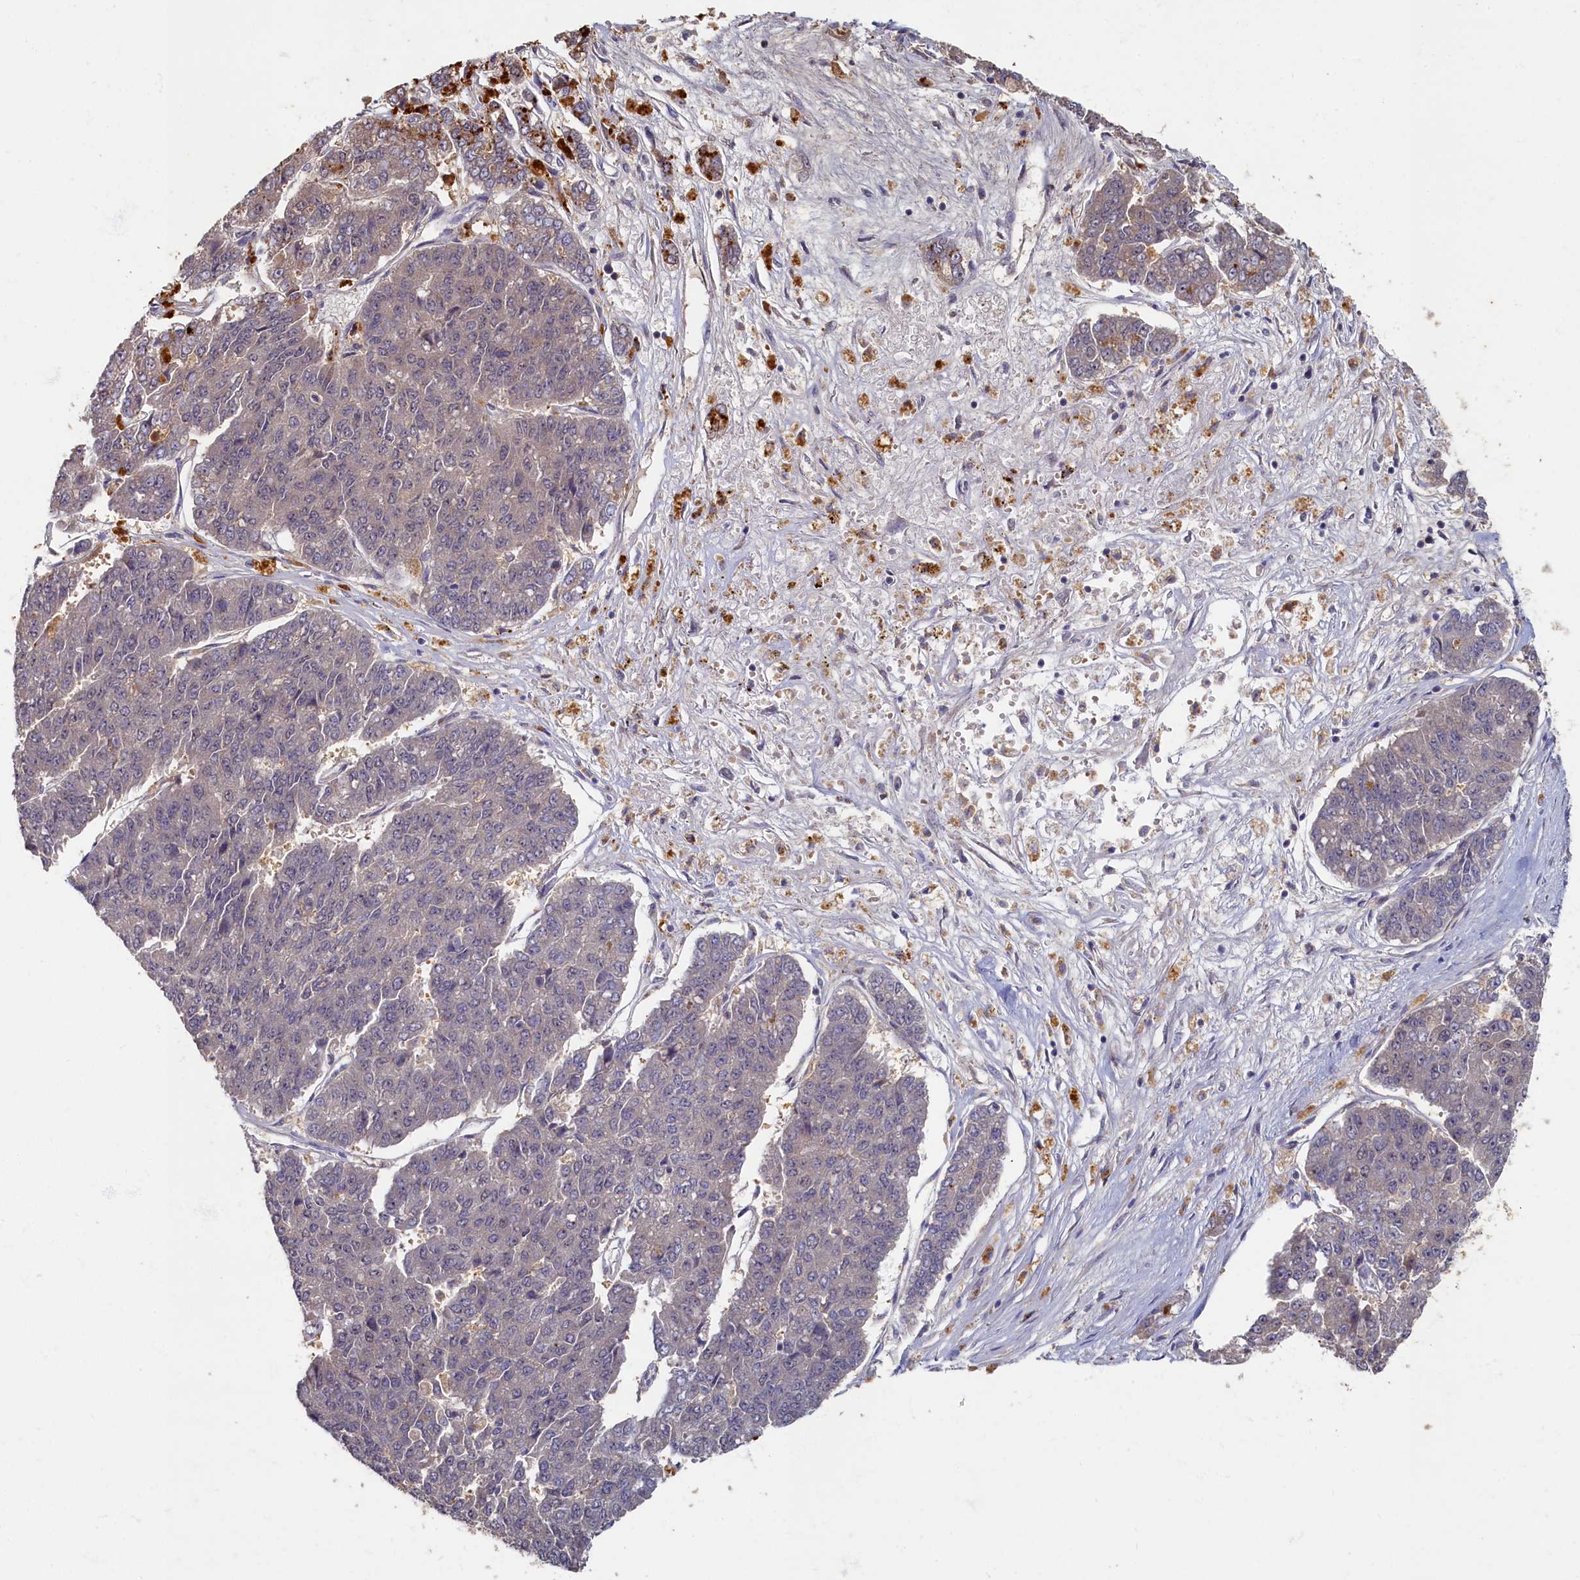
{"staining": {"intensity": "weak", "quantity": "<25%", "location": "cytoplasmic/membranous"}, "tissue": "pancreatic cancer", "cell_type": "Tumor cells", "image_type": "cancer", "snomed": [{"axis": "morphology", "description": "Adenocarcinoma, NOS"}, {"axis": "topography", "description": "Pancreas"}], "caption": "Immunohistochemistry (IHC) of human pancreatic adenocarcinoma reveals no expression in tumor cells.", "gene": "HUNK", "patient": {"sex": "male", "age": 50}}